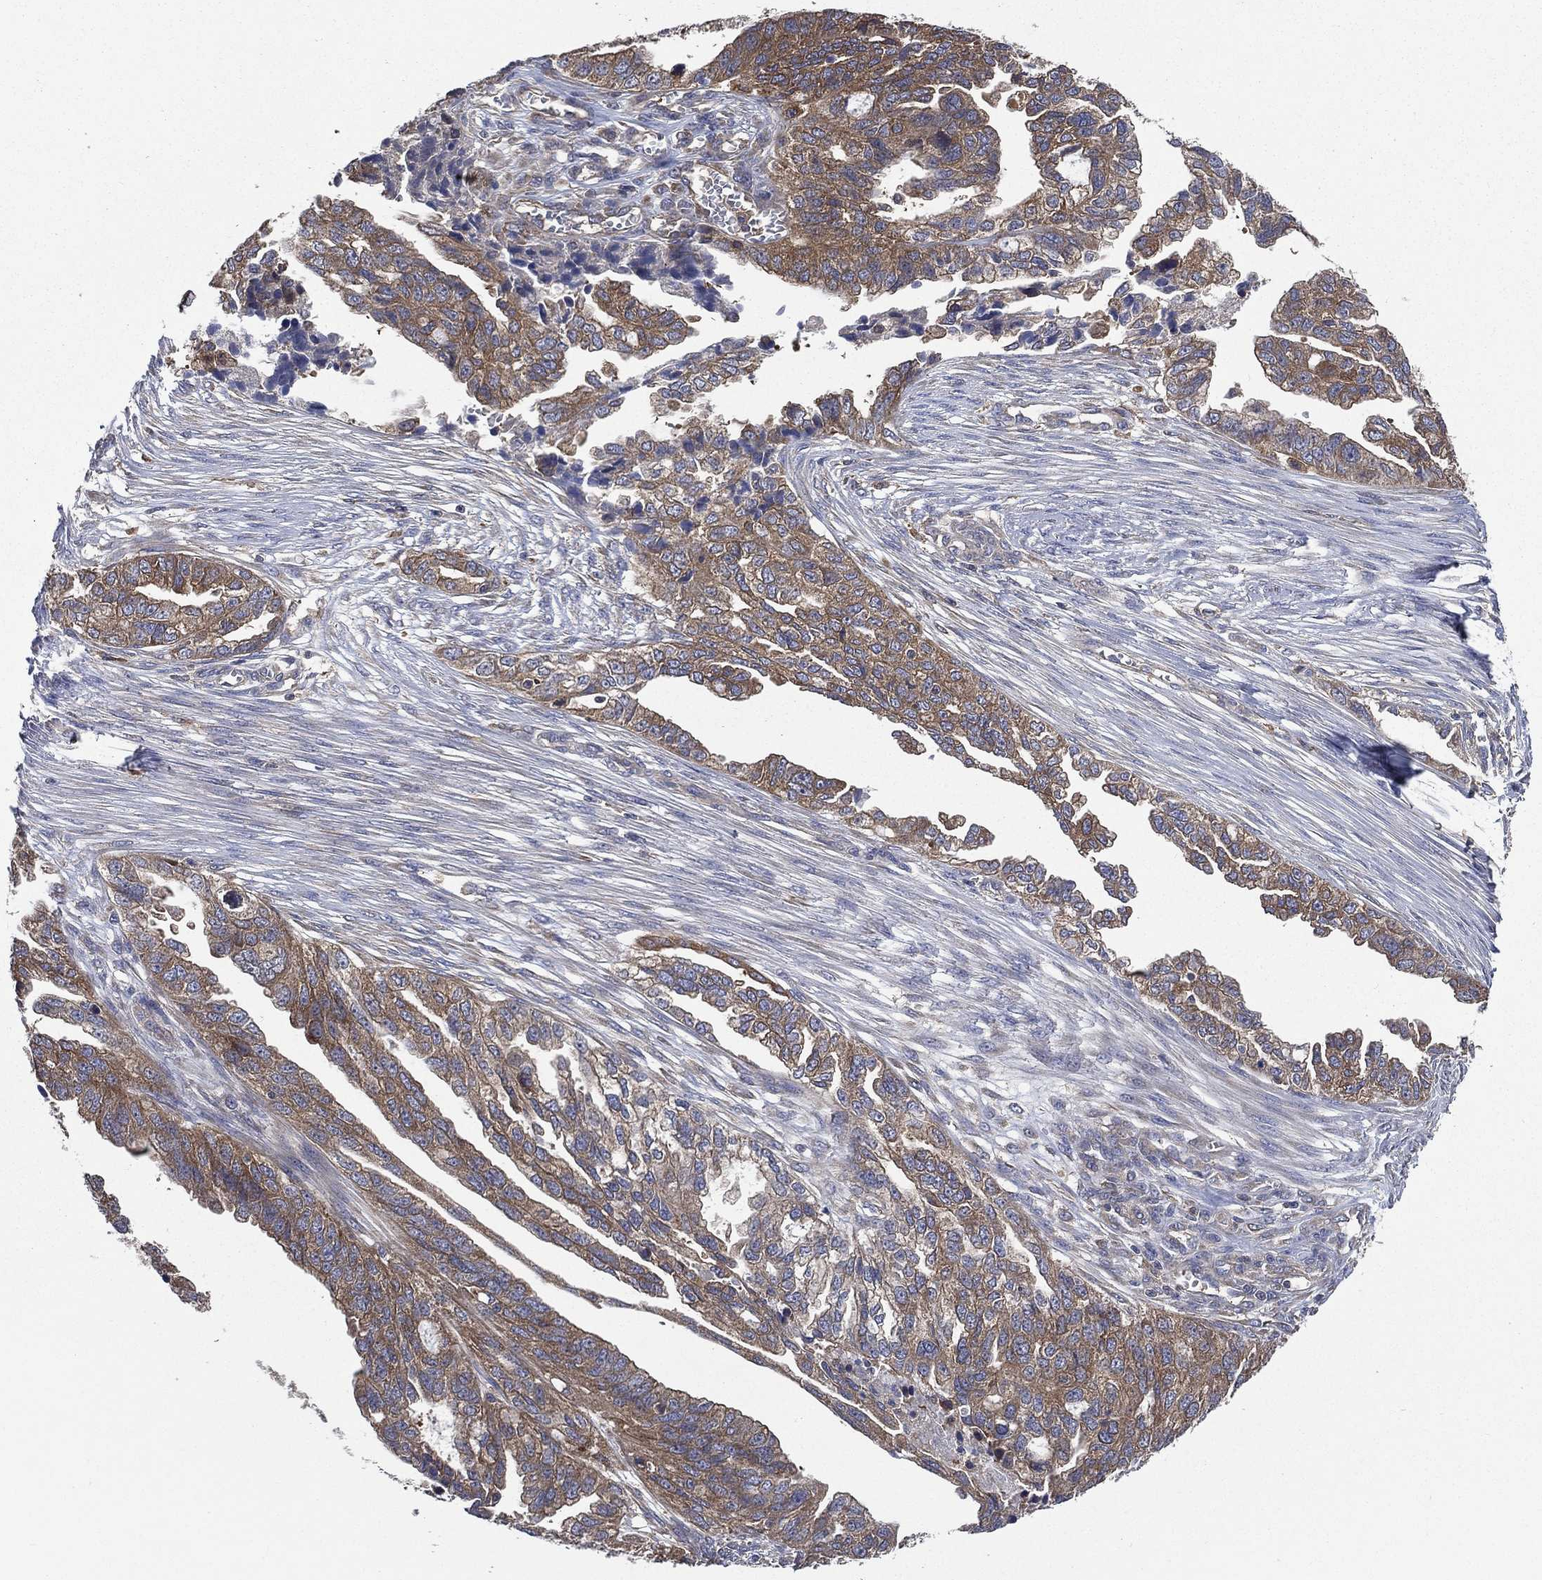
{"staining": {"intensity": "moderate", "quantity": ">75%", "location": "cytoplasmic/membranous"}, "tissue": "ovarian cancer", "cell_type": "Tumor cells", "image_type": "cancer", "snomed": [{"axis": "morphology", "description": "Cystadenocarcinoma, serous, NOS"}, {"axis": "topography", "description": "Ovary"}], "caption": "Moderate cytoplasmic/membranous staining is identified in approximately >75% of tumor cells in serous cystadenocarcinoma (ovarian). The staining was performed using DAB, with brown indicating positive protein expression. Nuclei are stained blue with hematoxylin.", "gene": "SMPD3", "patient": {"sex": "female", "age": 51}}